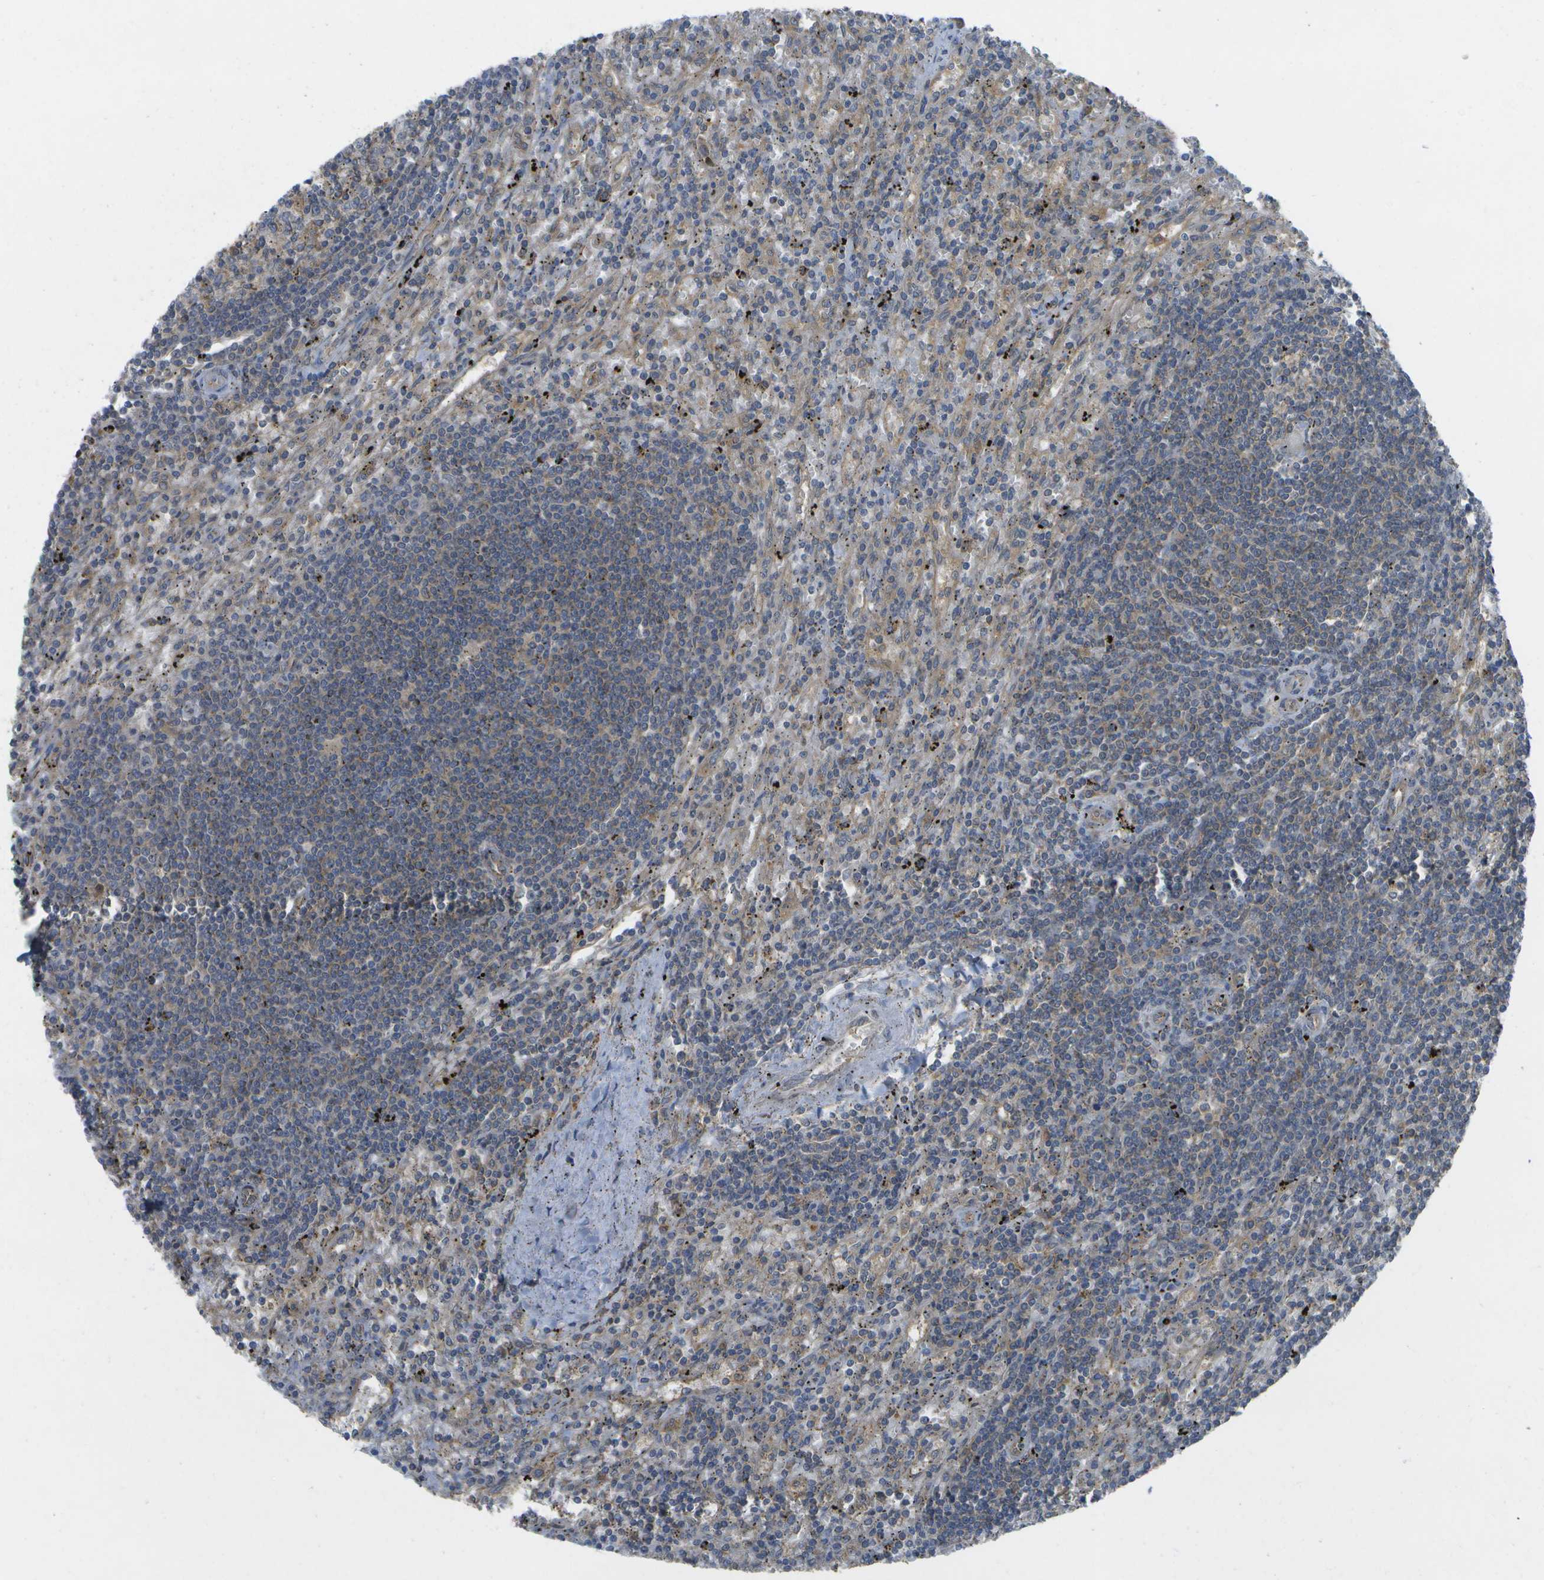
{"staining": {"intensity": "moderate", "quantity": "25%-75%", "location": "cytoplasmic/membranous"}, "tissue": "lymphoma", "cell_type": "Tumor cells", "image_type": "cancer", "snomed": [{"axis": "morphology", "description": "Malignant lymphoma, non-Hodgkin's type, Low grade"}, {"axis": "topography", "description": "Spleen"}], "caption": "Moderate cytoplasmic/membranous protein expression is appreciated in about 25%-75% of tumor cells in lymphoma.", "gene": "DPM3", "patient": {"sex": "male", "age": 76}}